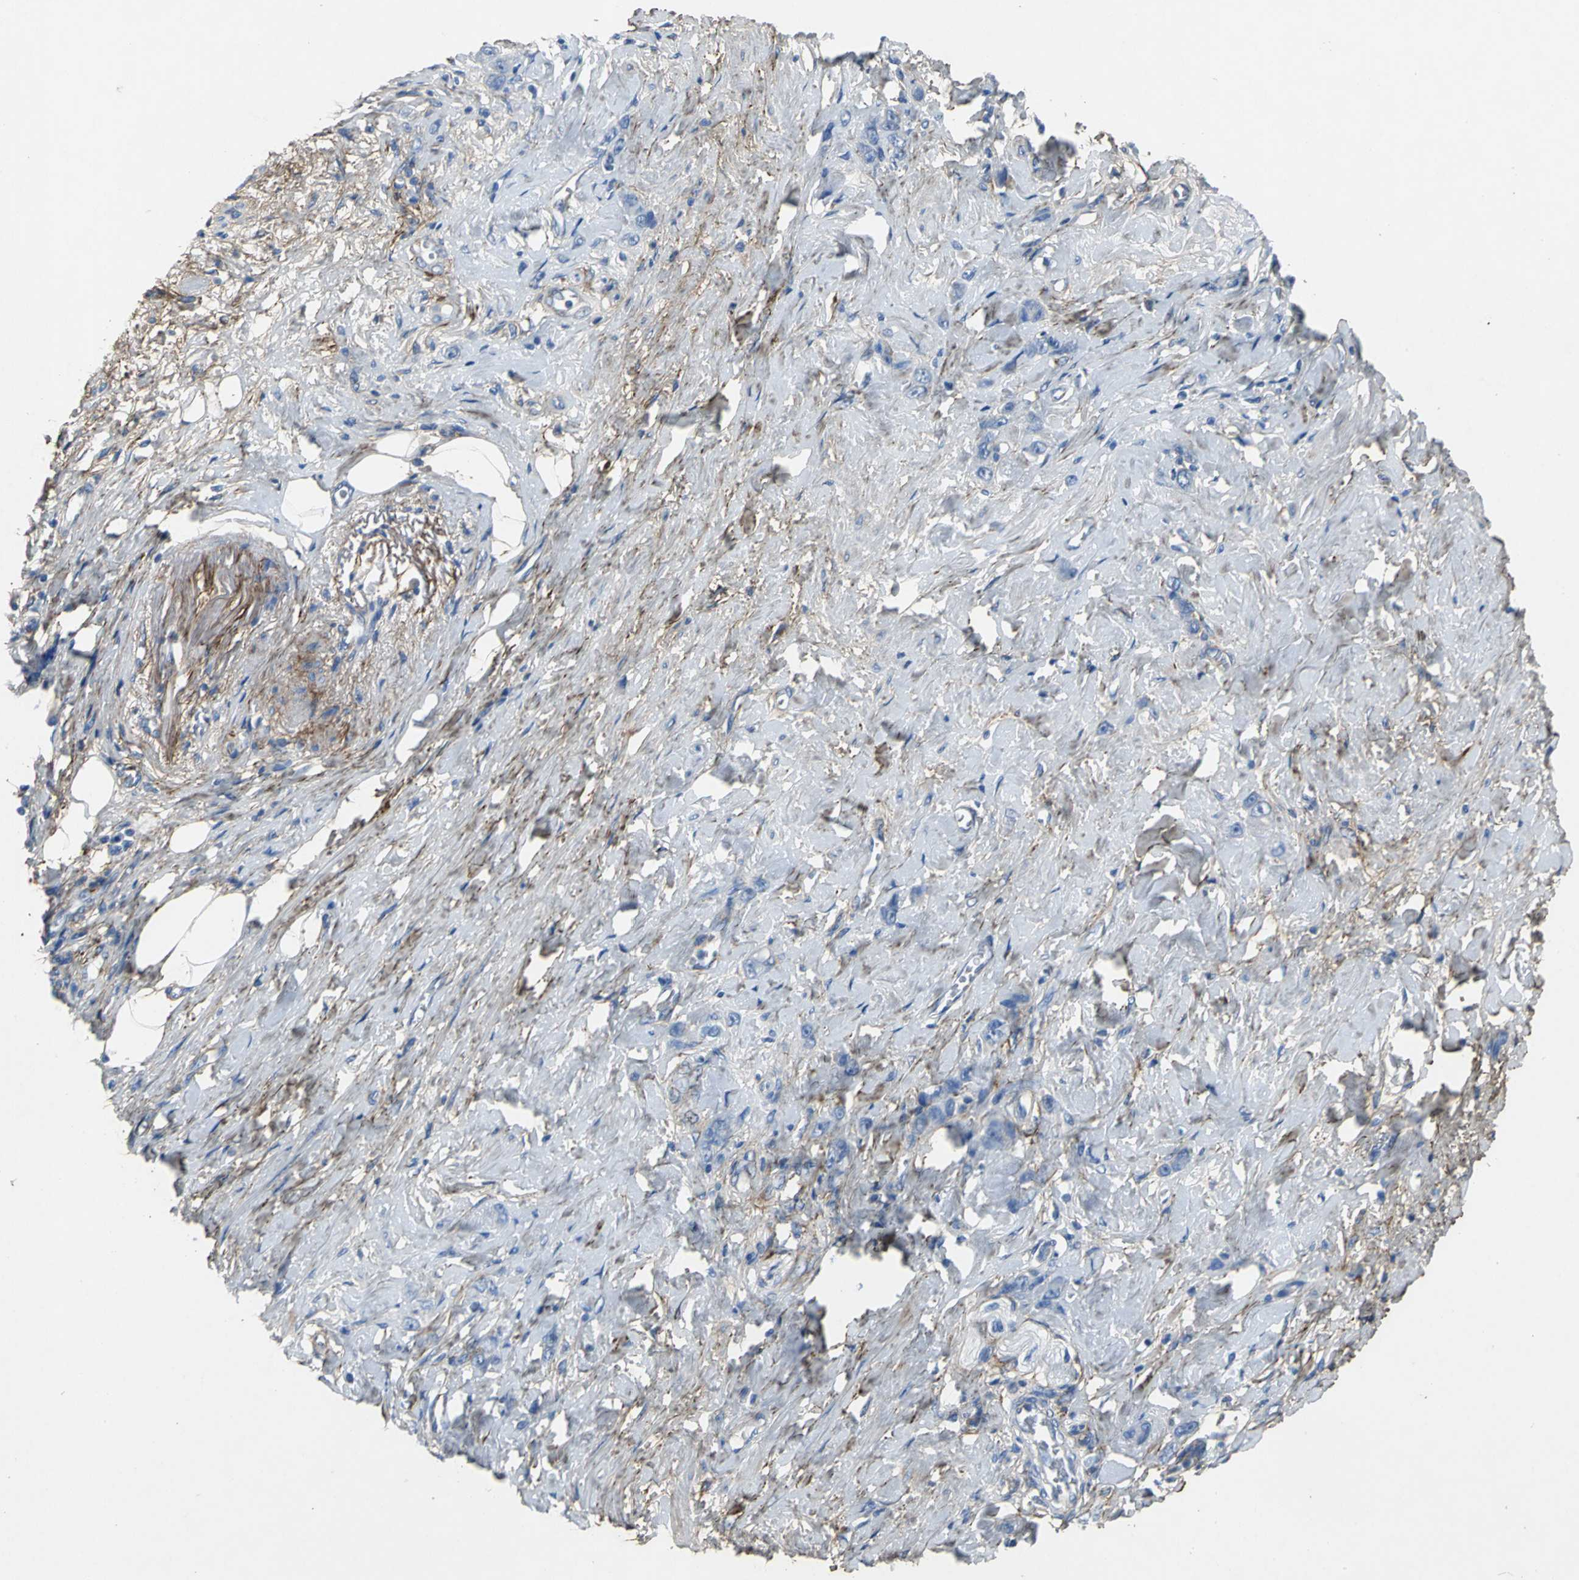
{"staining": {"intensity": "negative", "quantity": "none", "location": "none"}, "tissue": "stomach cancer", "cell_type": "Tumor cells", "image_type": "cancer", "snomed": [{"axis": "morphology", "description": "Adenocarcinoma, NOS"}, {"axis": "topography", "description": "Stomach"}], "caption": "Human stomach cancer stained for a protein using immunohistochemistry (IHC) shows no positivity in tumor cells.", "gene": "EFNB3", "patient": {"sex": "male", "age": 82}}